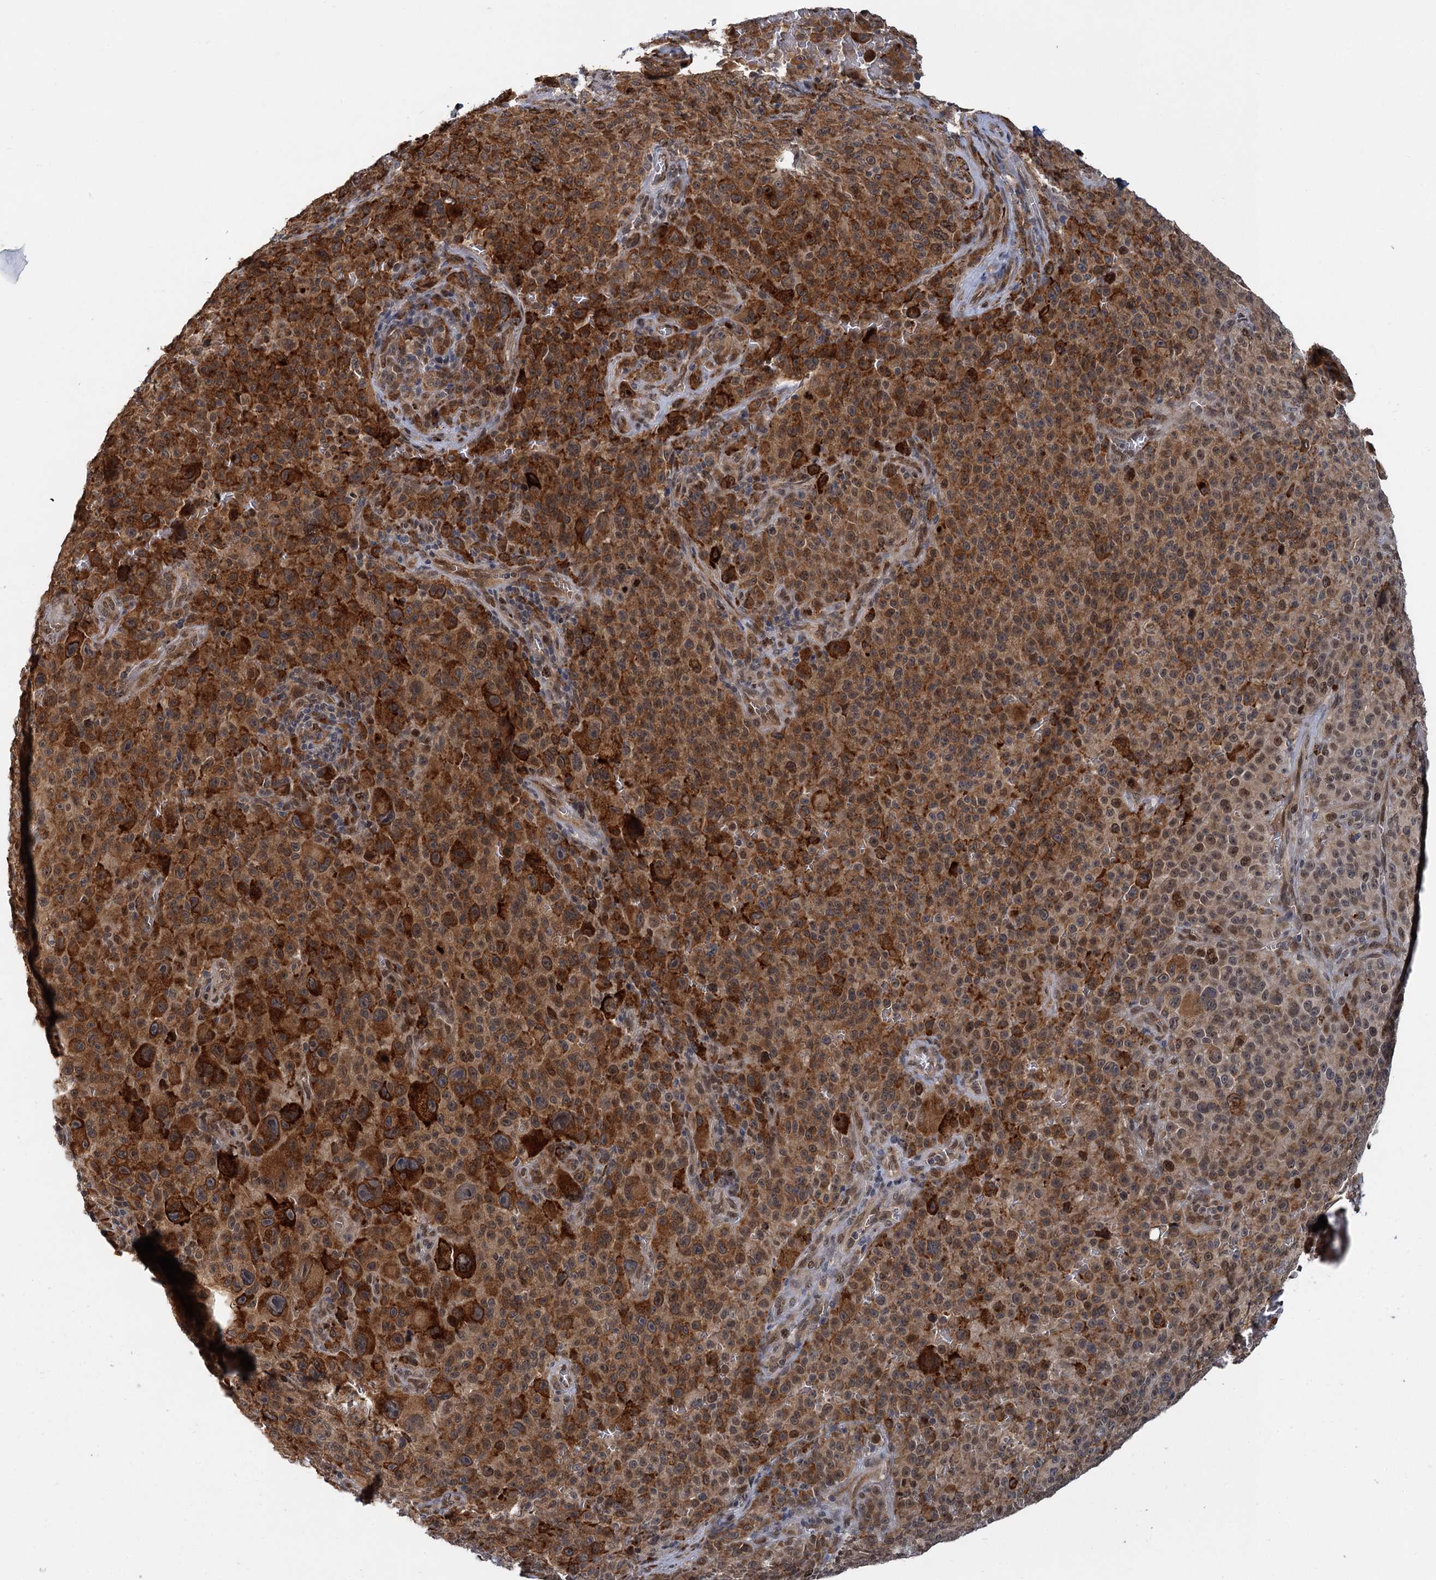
{"staining": {"intensity": "strong", "quantity": ">75%", "location": "cytoplasmic/membranous"}, "tissue": "melanoma", "cell_type": "Tumor cells", "image_type": "cancer", "snomed": [{"axis": "morphology", "description": "Malignant melanoma, NOS"}, {"axis": "topography", "description": "Skin"}], "caption": "Immunohistochemistry (IHC) of human malignant melanoma exhibits high levels of strong cytoplasmic/membranous staining in approximately >75% of tumor cells.", "gene": "APBA2", "patient": {"sex": "female", "age": 82}}